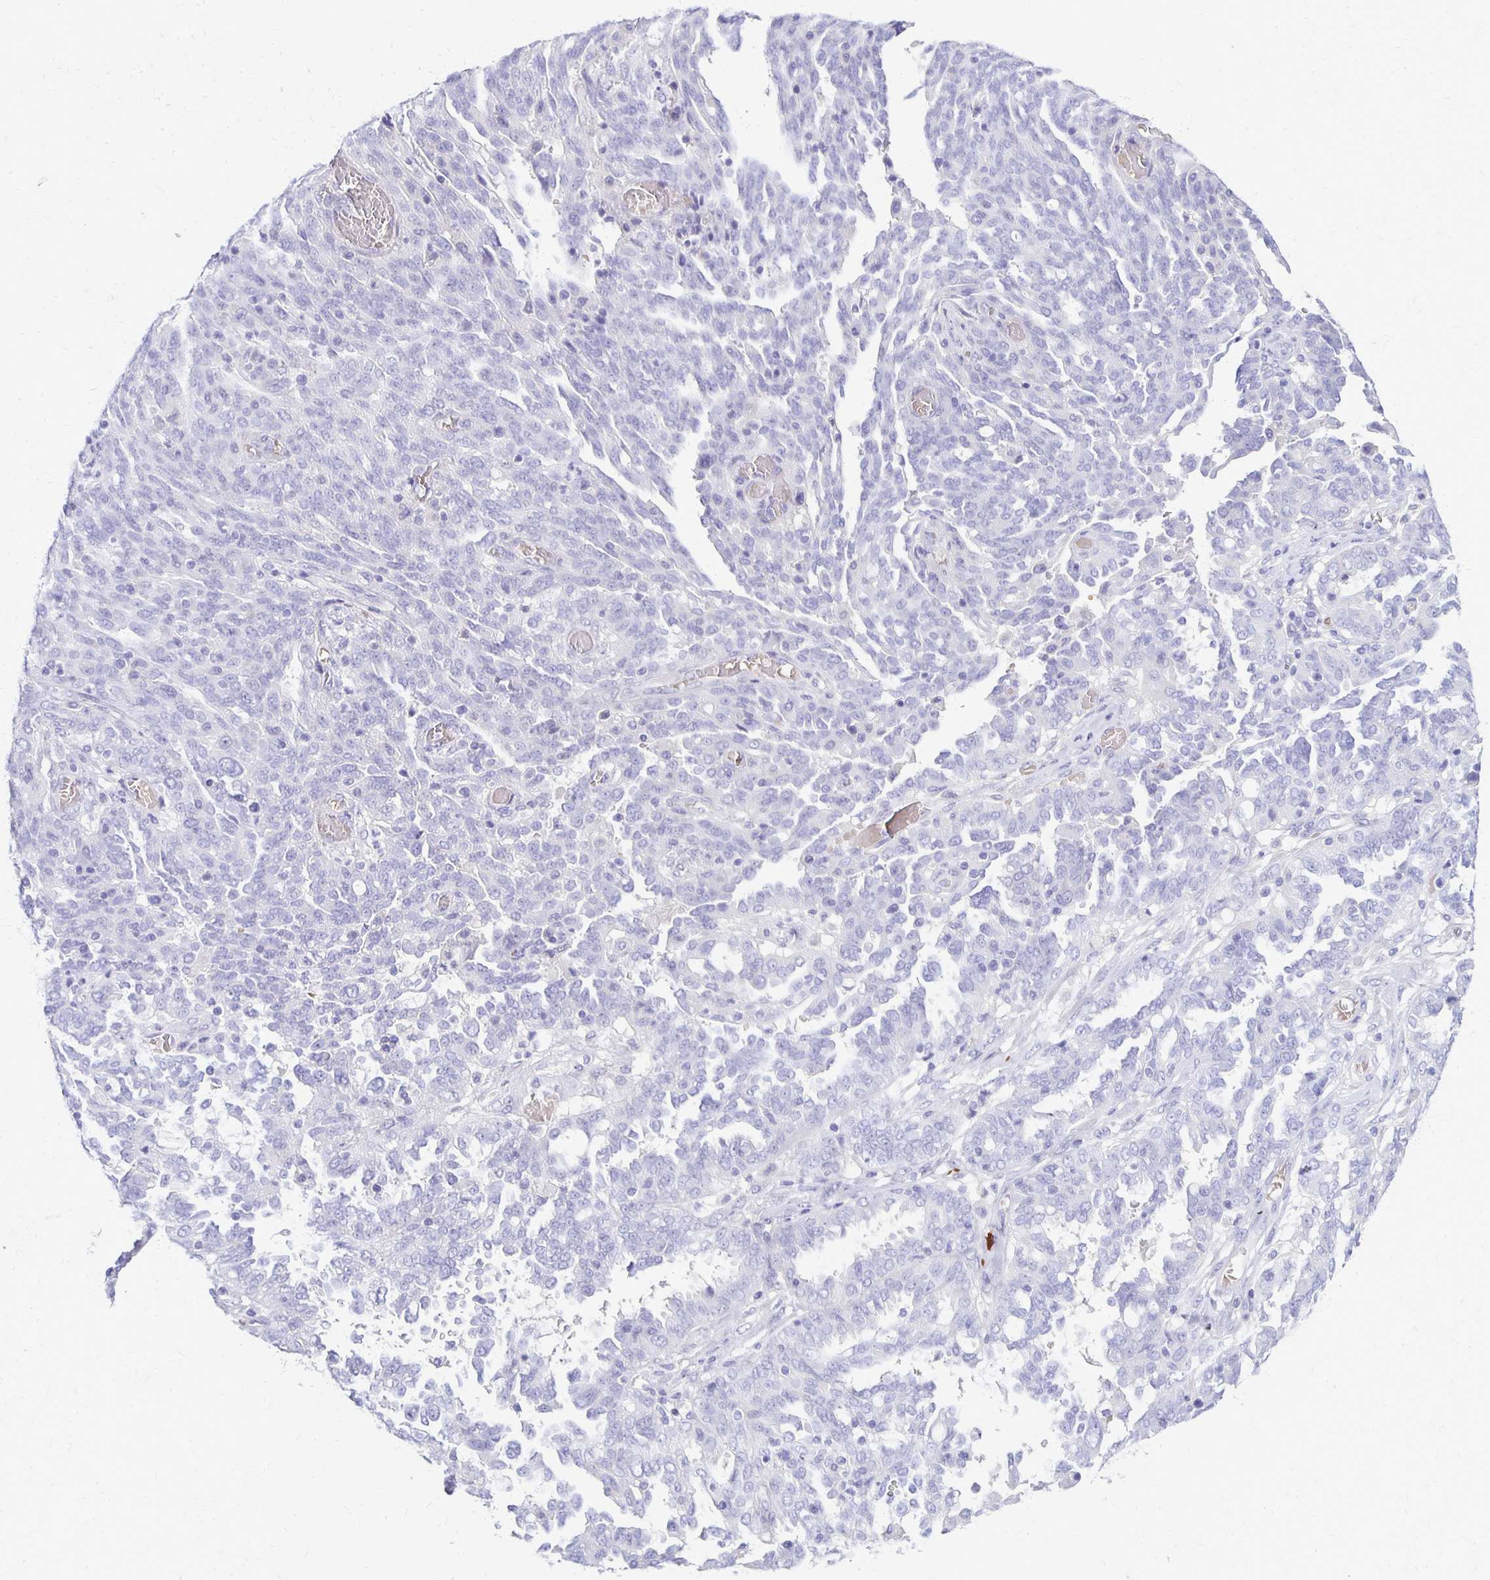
{"staining": {"intensity": "negative", "quantity": "none", "location": "none"}, "tissue": "ovarian cancer", "cell_type": "Tumor cells", "image_type": "cancer", "snomed": [{"axis": "morphology", "description": "Cystadenocarcinoma, serous, NOS"}, {"axis": "topography", "description": "Ovary"}], "caption": "This is an immunohistochemistry histopathology image of serous cystadenocarcinoma (ovarian). There is no positivity in tumor cells.", "gene": "FNTB", "patient": {"sex": "female", "age": 67}}